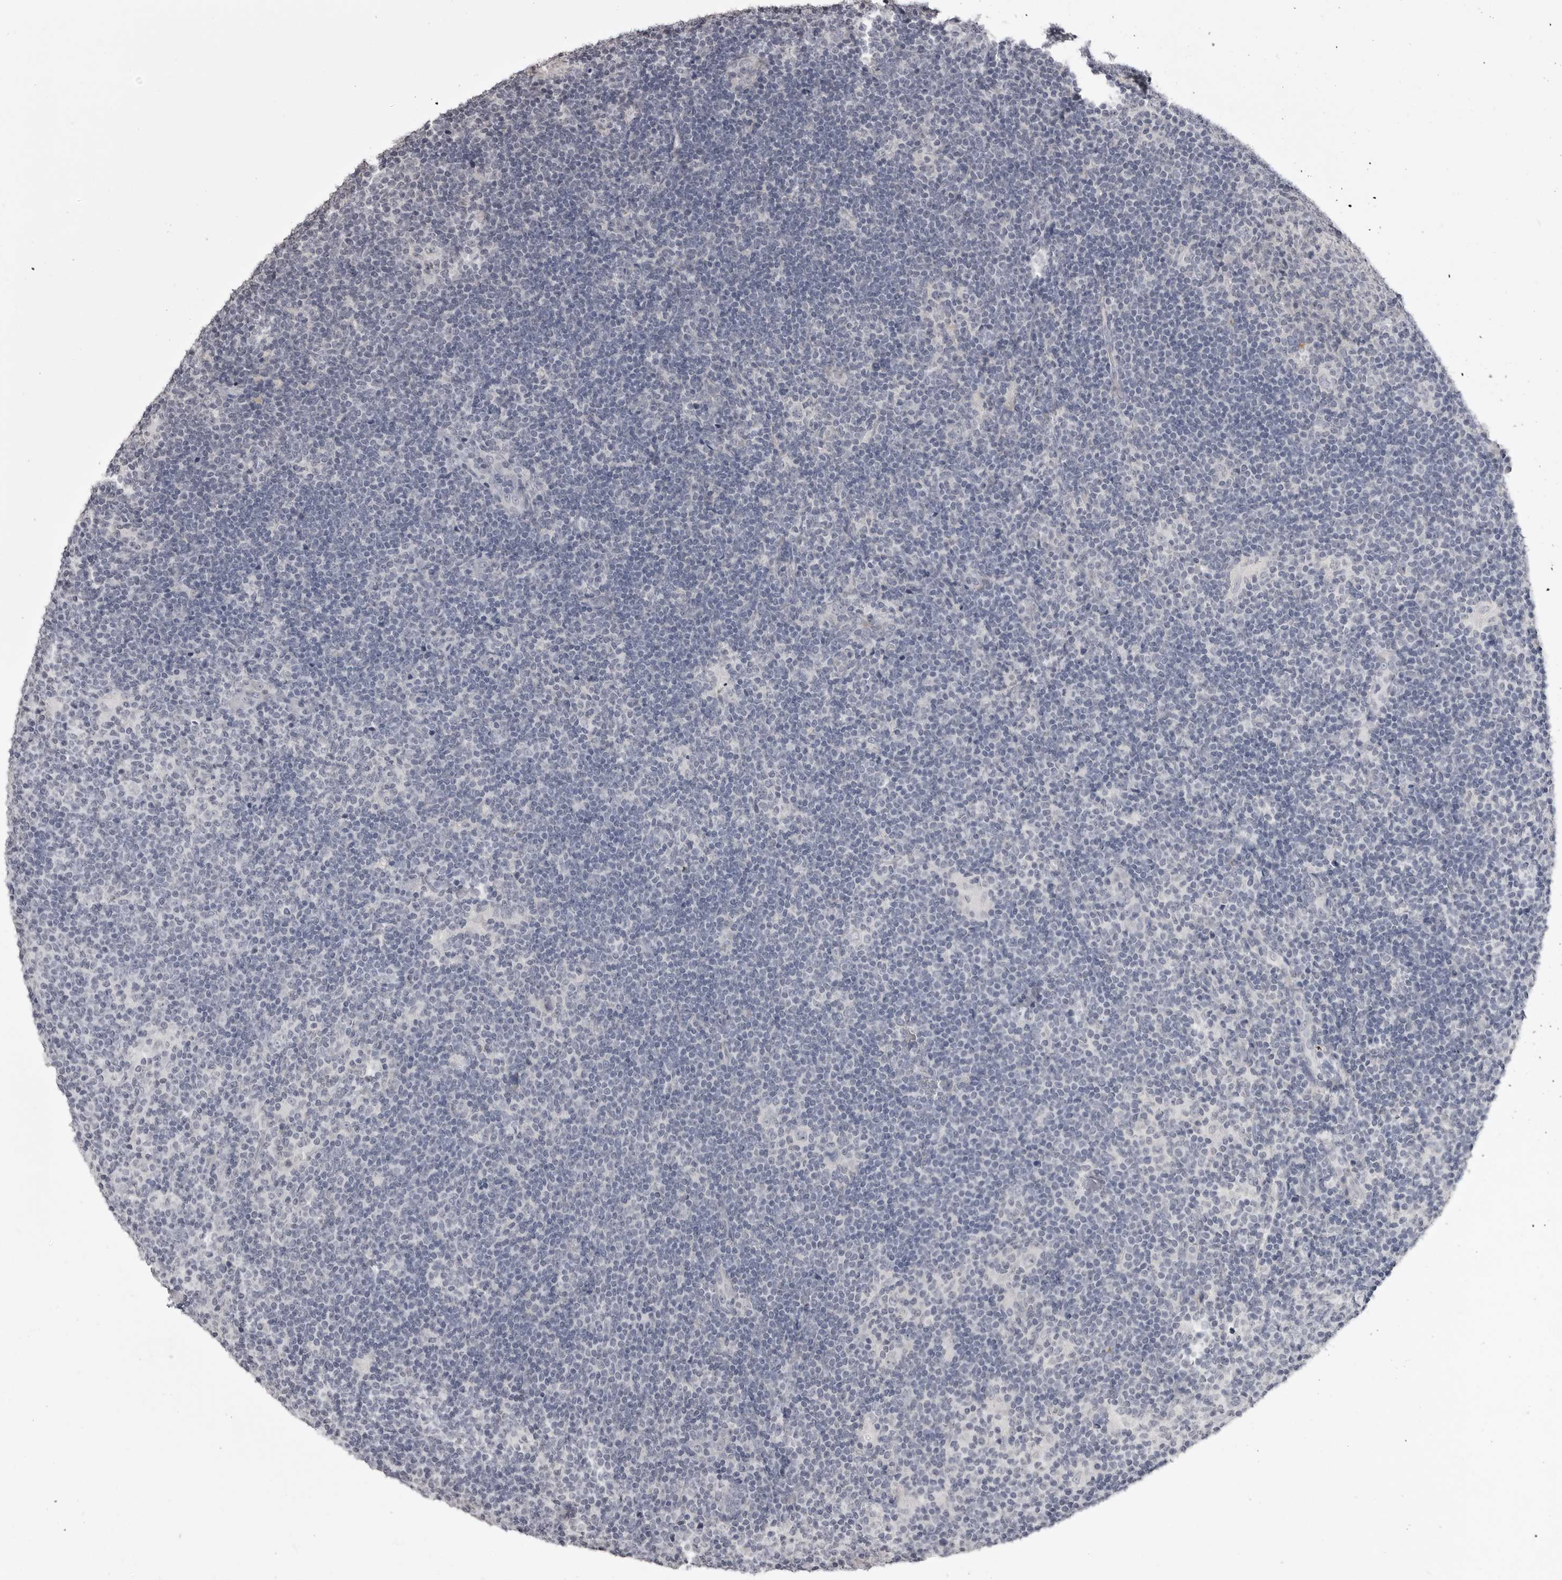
{"staining": {"intensity": "negative", "quantity": "none", "location": "none"}, "tissue": "lymphoma", "cell_type": "Tumor cells", "image_type": "cancer", "snomed": [{"axis": "morphology", "description": "Hodgkin's disease, NOS"}, {"axis": "topography", "description": "Lymph node"}], "caption": "This image is of Hodgkin's disease stained with immunohistochemistry to label a protein in brown with the nuclei are counter-stained blue. There is no positivity in tumor cells.", "gene": "GPN2", "patient": {"sex": "female", "age": 57}}